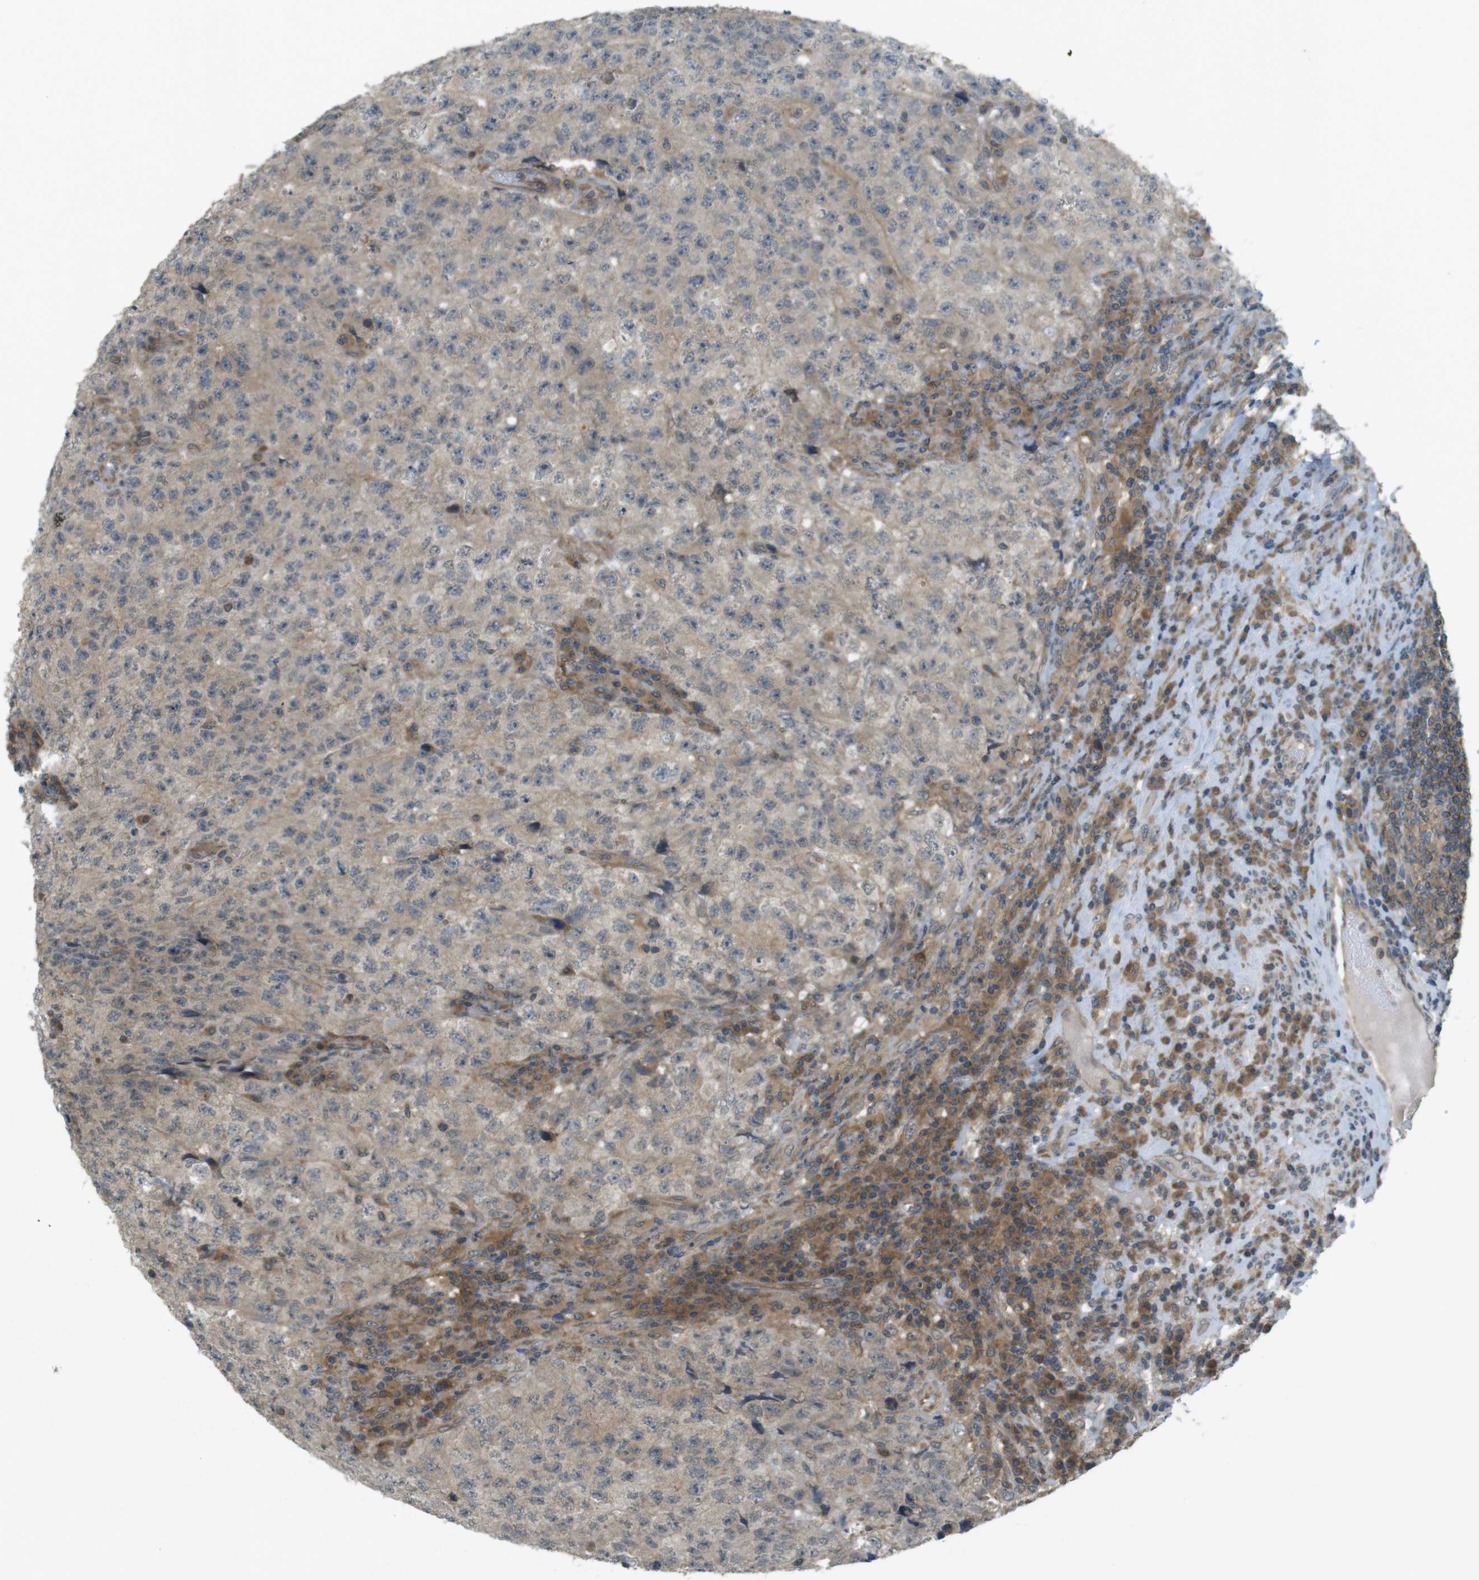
{"staining": {"intensity": "weak", "quantity": ">75%", "location": "cytoplasmic/membranous"}, "tissue": "testis cancer", "cell_type": "Tumor cells", "image_type": "cancer", "snomed": [{"axis": "morphology", "description": "Necrosis, NOS"}, {"axis": "morphology", "description": "Carcinoma, Embryonal, NOS"}, {"axis": "topography", "description": "Testis"}], "caption": "Immunohistochemistry histopathology image of neoplastic tissue: testis cancer (embryonal carcinoma) stained using immunohistochemistry displays low levels of weak protein expression localized specifically in the cytoplasmic/membranous of tumor cells, appearing as a cytoplasmic/membranous brown color.", "gene": "RNF130", "patient": {"sex": "male", "age": 19}}